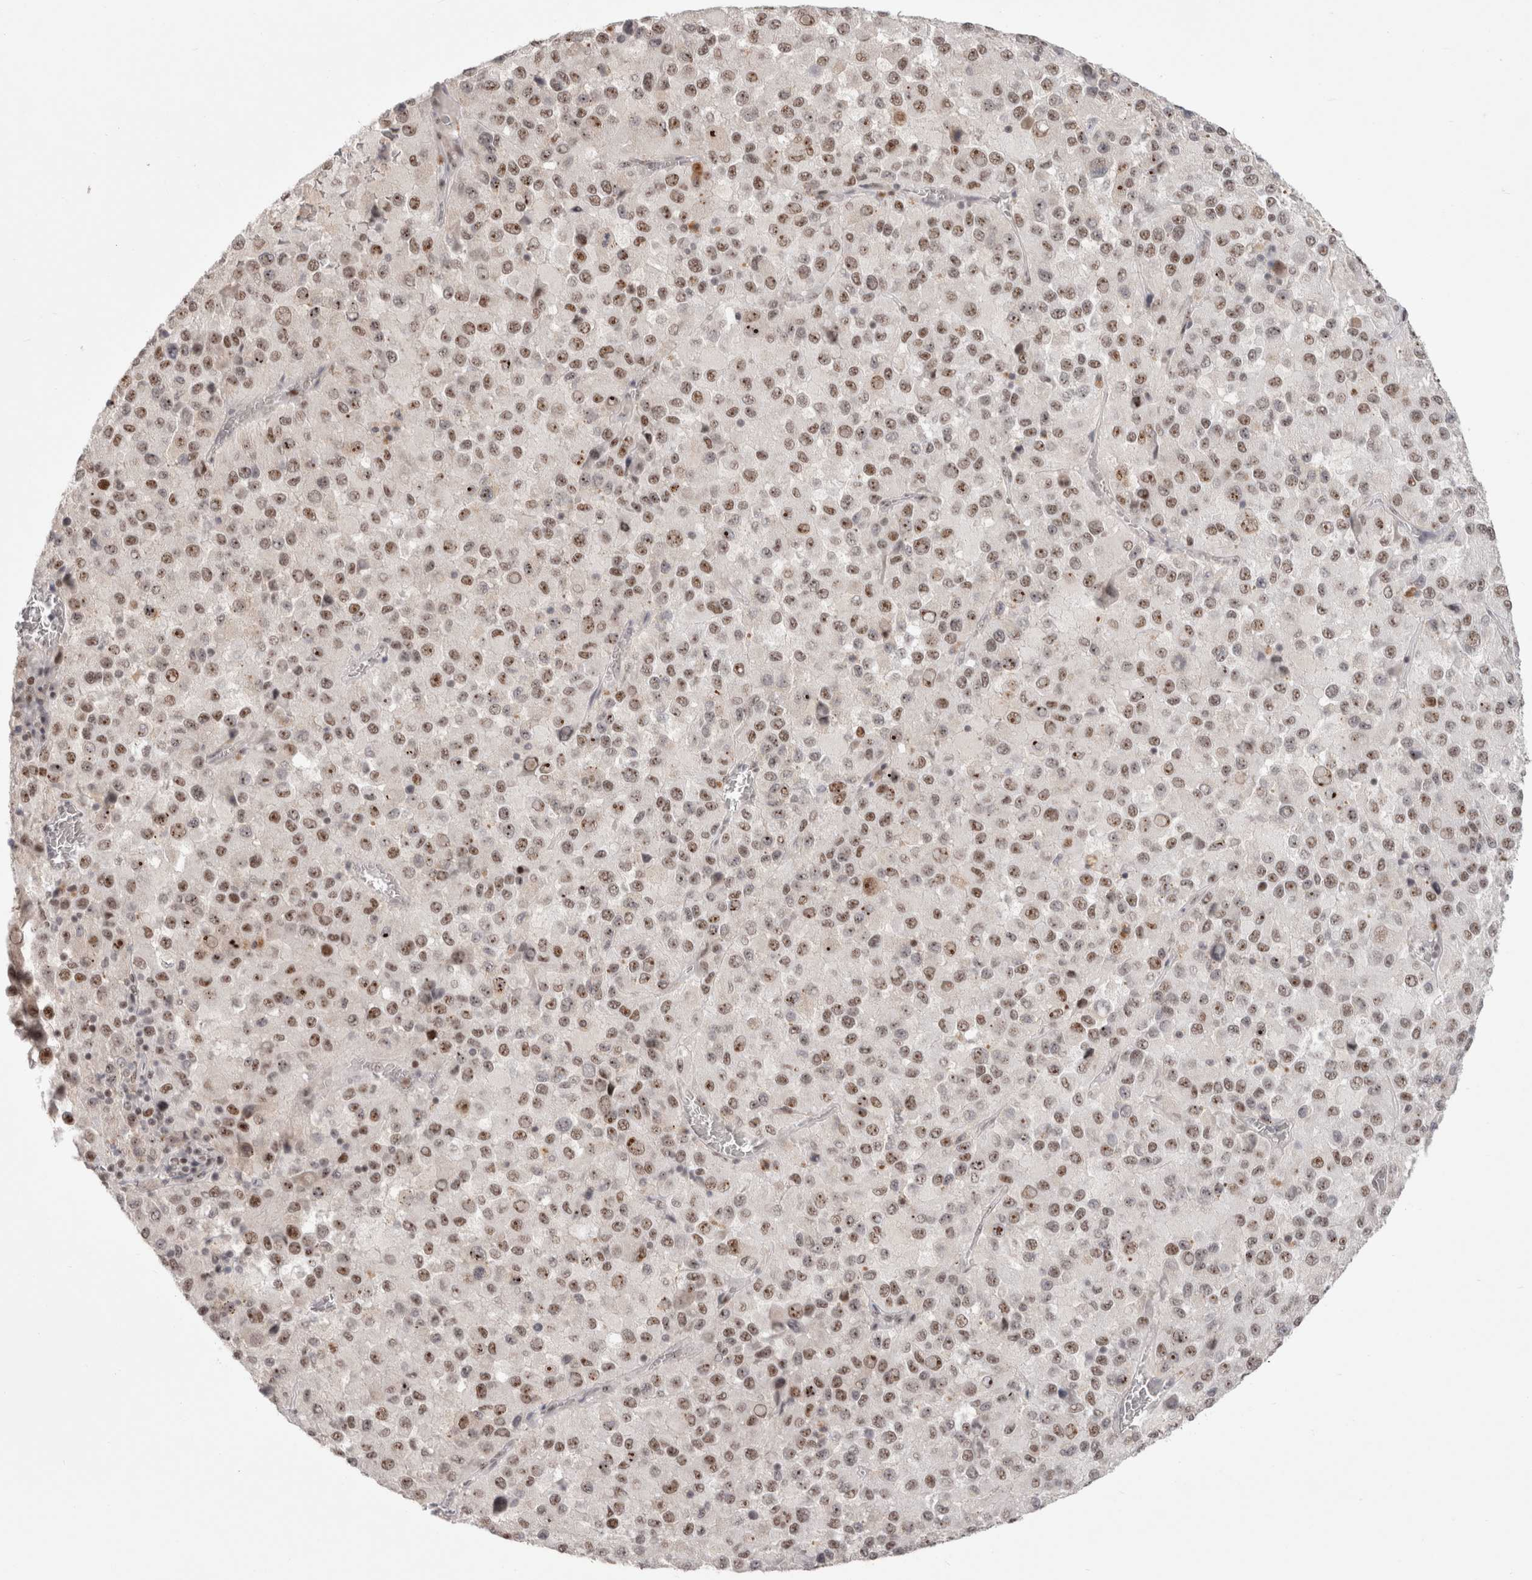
{"staining": {"intensity": "moderate", "quantity": ">75%", "location": "nuclear"}, "tissue": "melanoma", "cell_type": "Tumor cells", "image_type": "cancer", "snomed": [{"axis": "morphology", "description": "Malignant melanoma, Metastatic site"}, {"axis": "topography", "description": "Lung"}], "caption": "Malignant melanoma (metastatic site) tissue displays moderate nuclear expression in approximately >75% of tumor cells The staining was performed using DAB (3,3'-diaminobenzidine), with brown indicating positive protein expression. Nuclei are stained blue with hematoxylin.", "gene": "SENP6", "patient": {"sex": "male", "age": 64}}